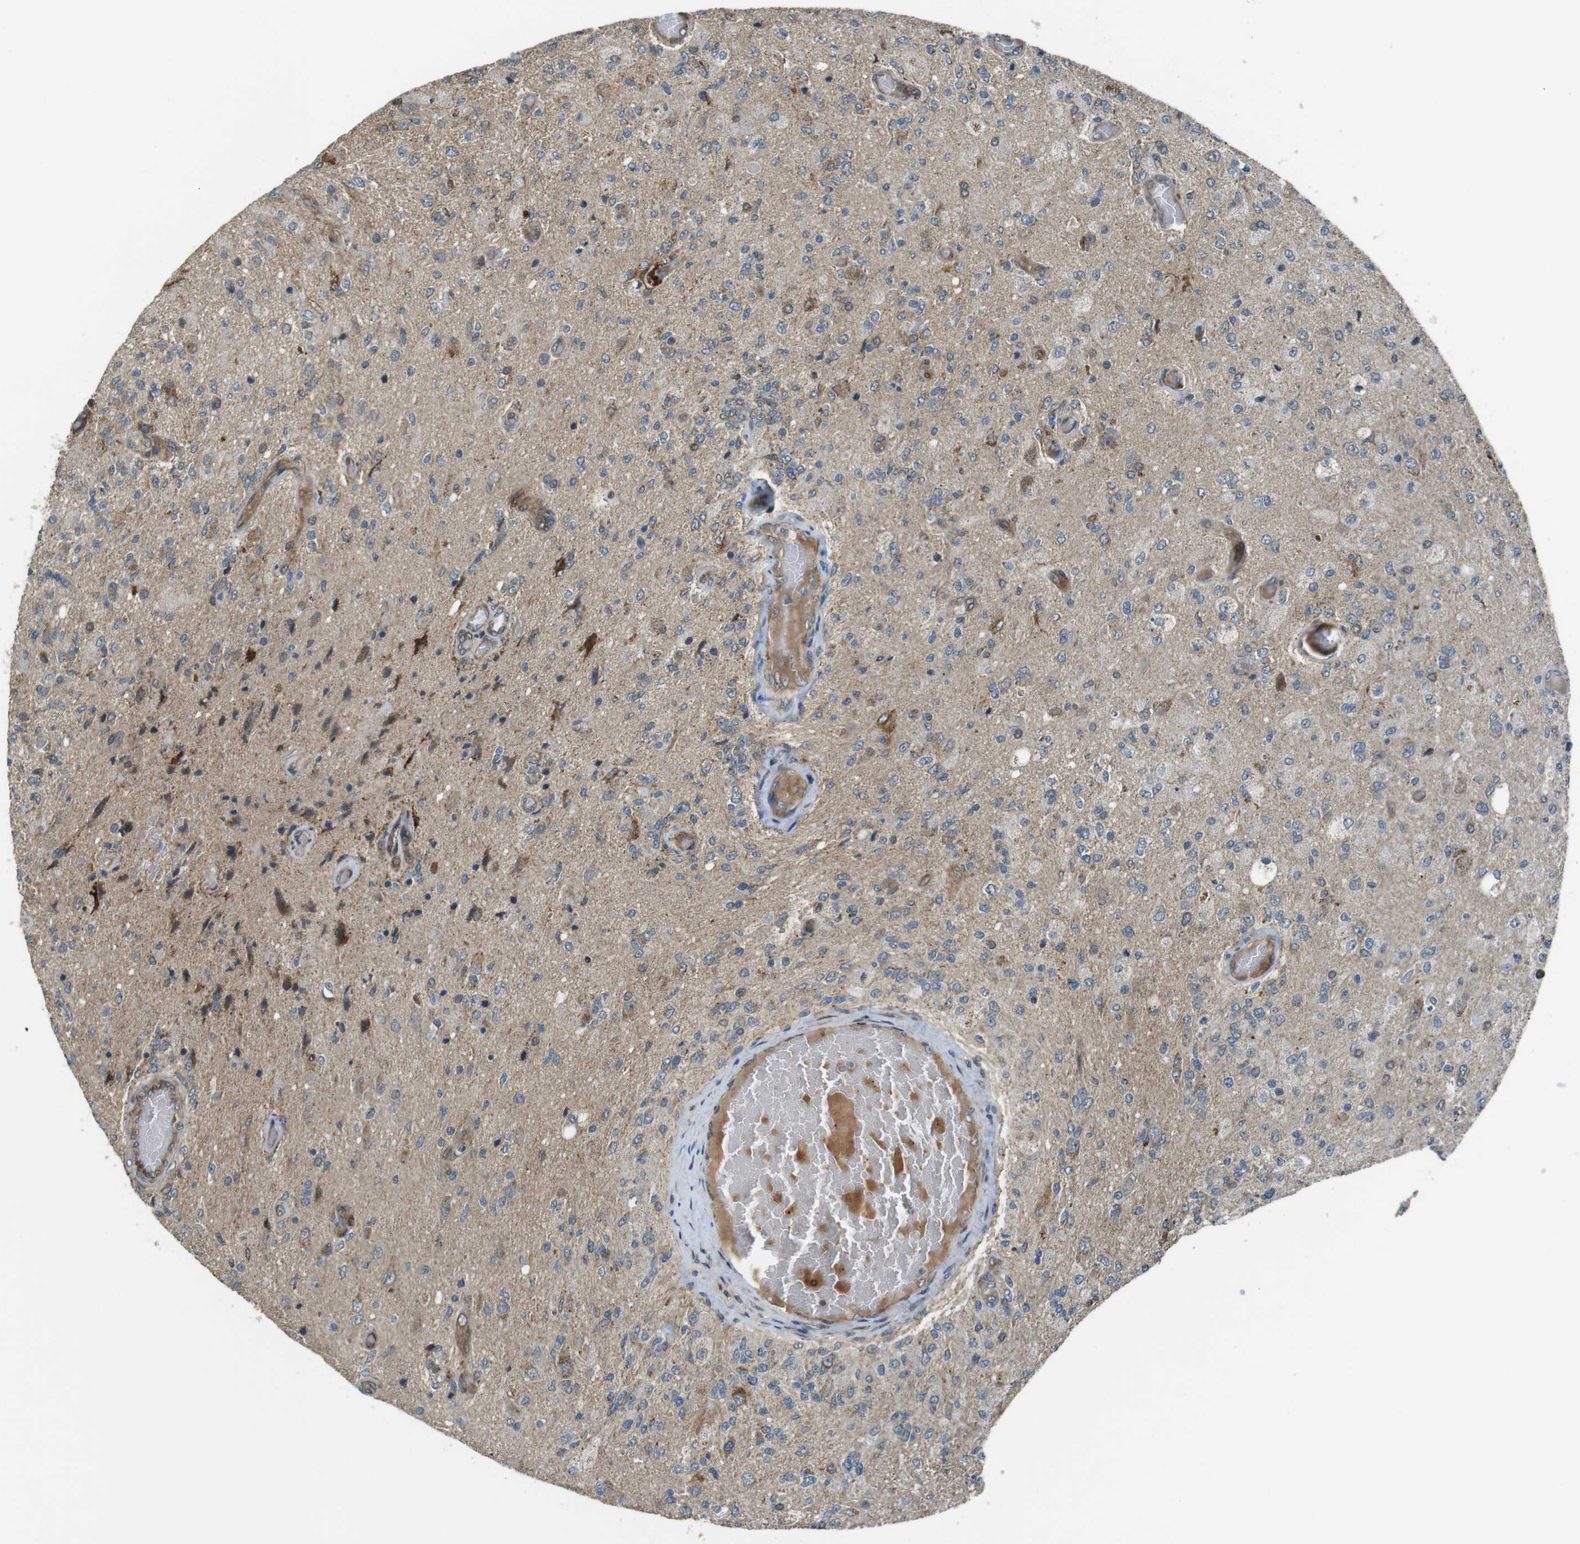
{"staining": {"intensity": "moderate", "quantity": "<25%", "location": "cytoplasmic/membranous"}, "tissue": "glioma", "cell_type": "Tumor cells", "image_type": "cancer", "snomed": [{"axis": "morphology", "description": "Normal tissue, NOS"}, {"axis": "morphology", "description": "Glioma, malignant, High grade"}, {"axis": "topography", "description": "Cerebral cortex"}], "caption": "A high-resolution photomicrograph shows immunohistochemistry staining of malignant glioma (high-grade), which reveals moderate cytoplasmic/membranous staining in approximately <25% of tumor cells.", "gene": "IFFO2", "patient": {"sex": "male", "age": 77}}